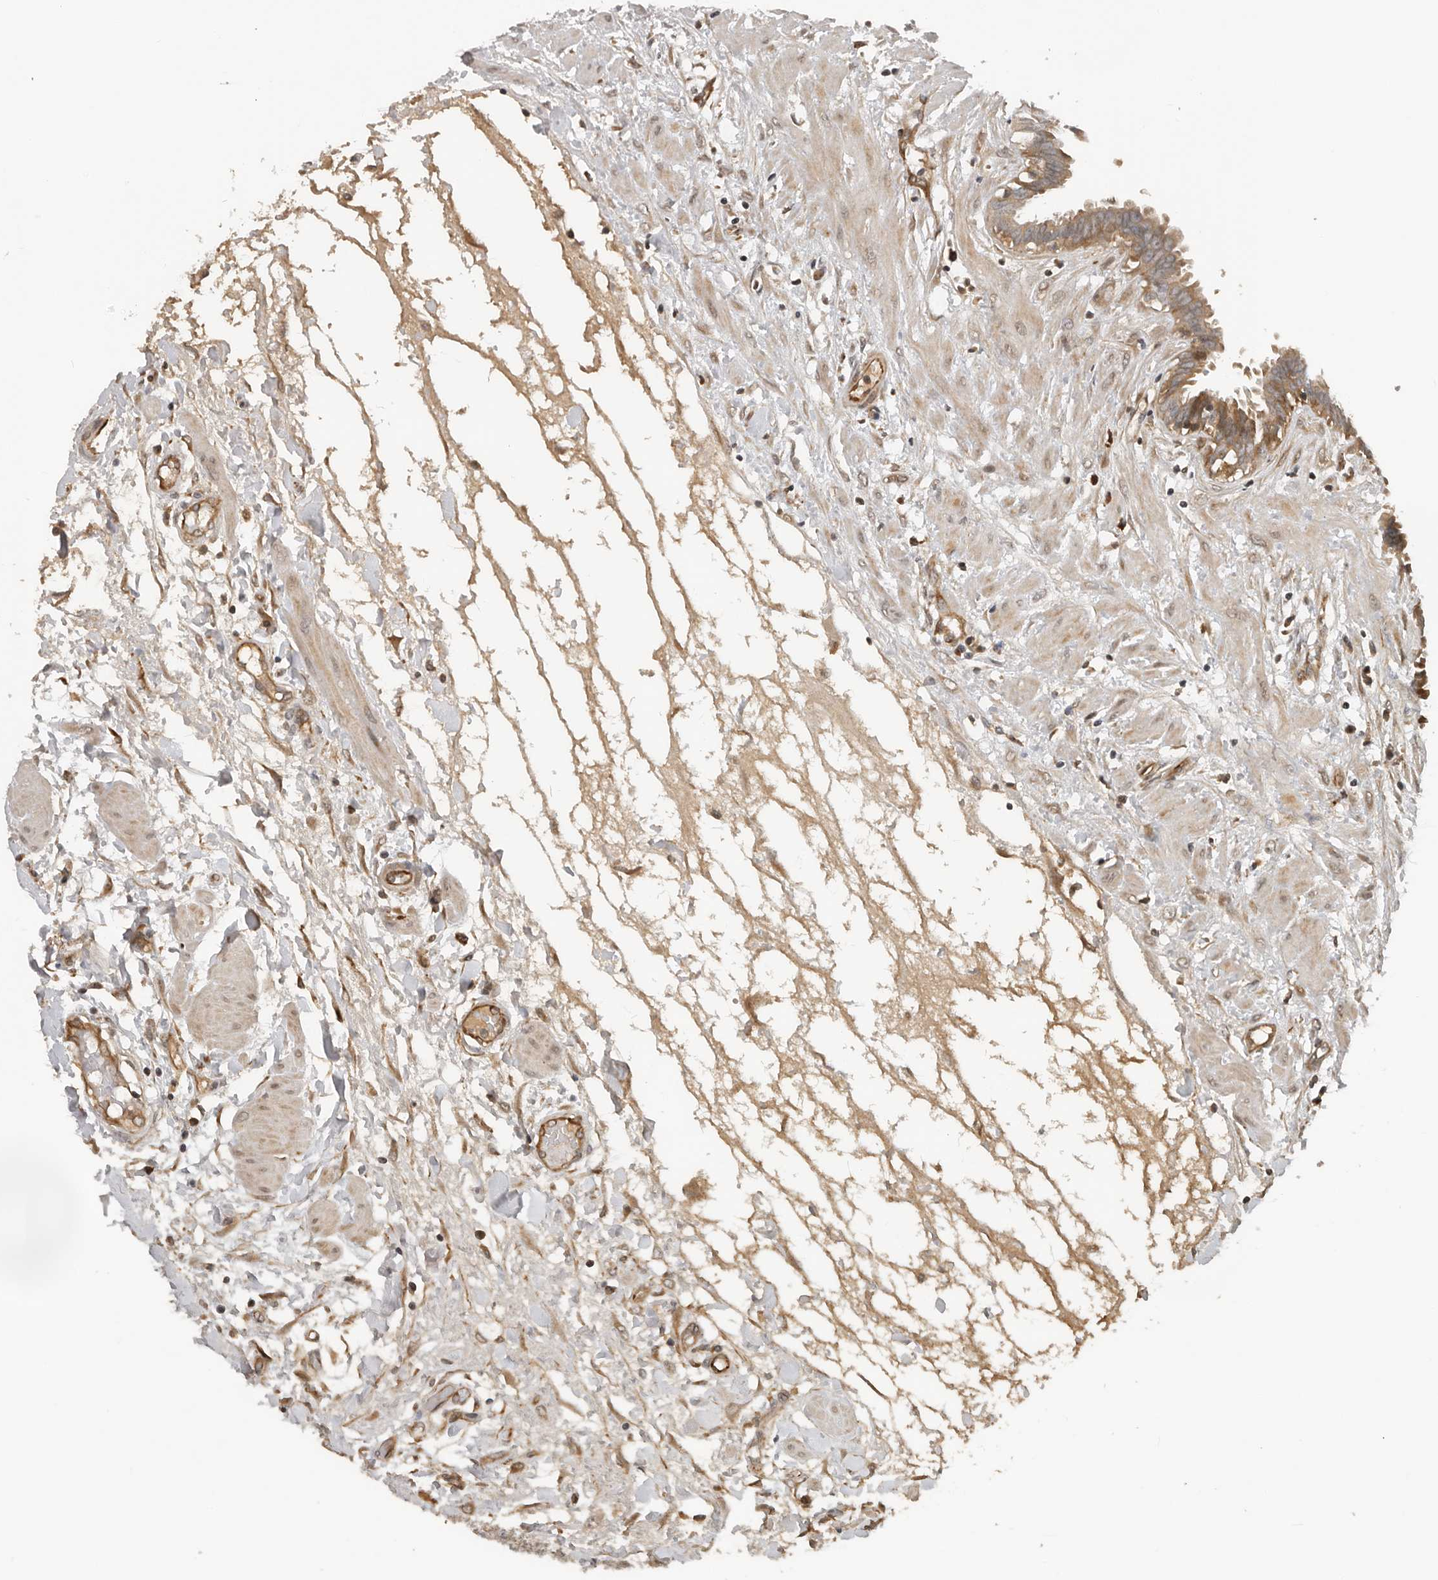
{"staining": {"intensity": "moderate", "quantity": ">75%", "location": "cytoplasmic/membranous"}, "tissue": "fallopian tube", "cell_type": "Glandular cells", "image_type": "normal", "snomed": [{"axis": "morphology", "description": "Normal tissue, NOS"}, {"axis": "topography", "description": "Fallopian tube"}, {"axis": "topography", "description": "Placenta"}], "caption": "Protein staining demonstrates moderate cytoplasmic/membranous expression in about >75% of glandular cells in unremarkable fallopian tube. (Stains: DAB (3,3'-diaminobenzidine) in brown, nuclei in blue, Microscopy: brightfield microscopy at high magnification).", "gene": "RNF157", "patient": {"sex": "female", "age": 32}}